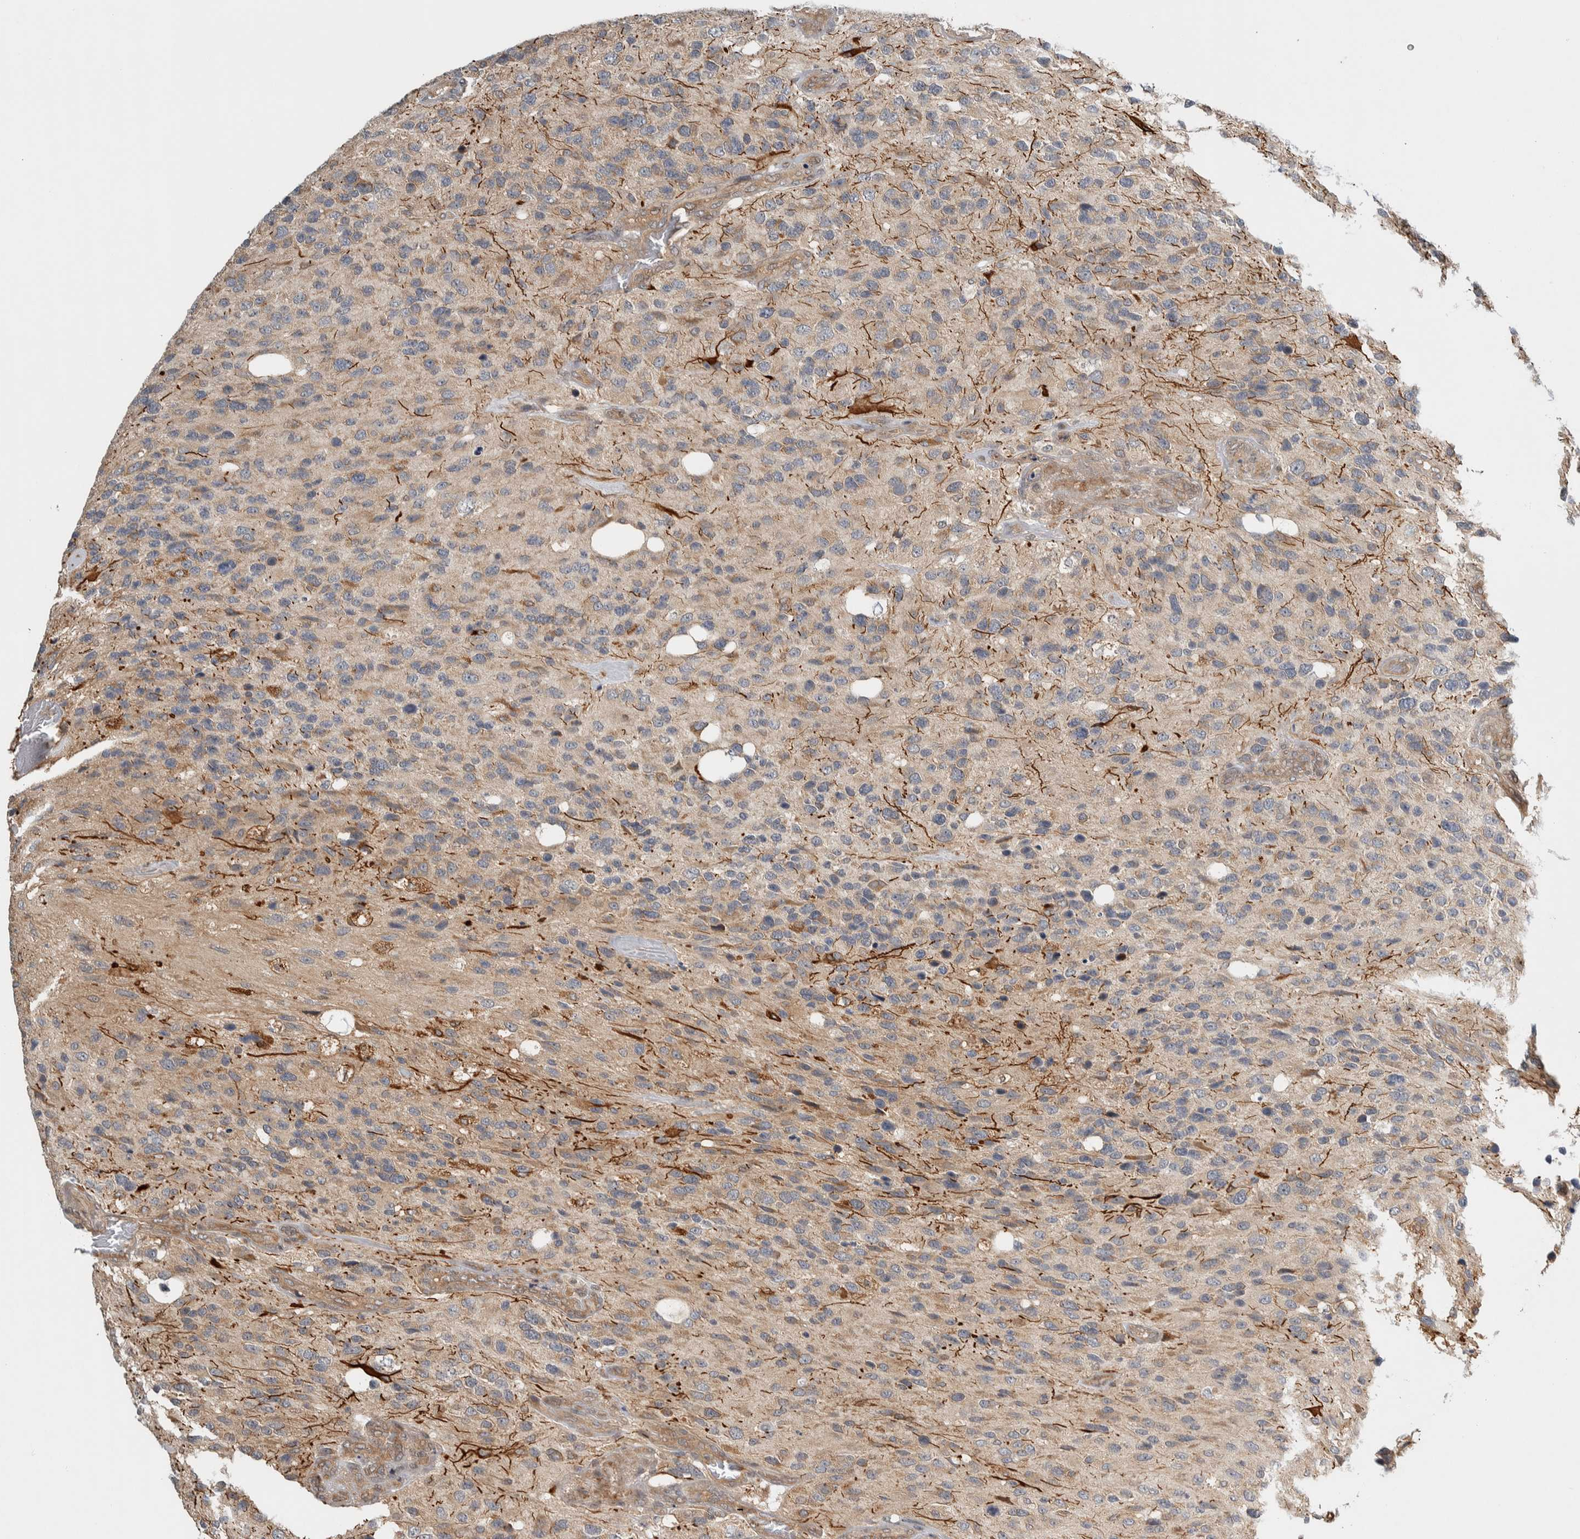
{"staining": {"intensity": "weak", "quantity": "<25%", "location": "cytoplasmic/membranous"}, "tissue": "glioma", "cell_type": "Tumor cells", "image_type": "cancer", "snomed": [{"axis": "morphology", "description": "Glioma, malignant, High grade"}, {"axis": "topography", "description": "Brain"}], "caption": "Tumor cells show no significant protein expression in glioma.", "gene": "TBC1D31", "patient": {"sex": "female", "age": 58}}